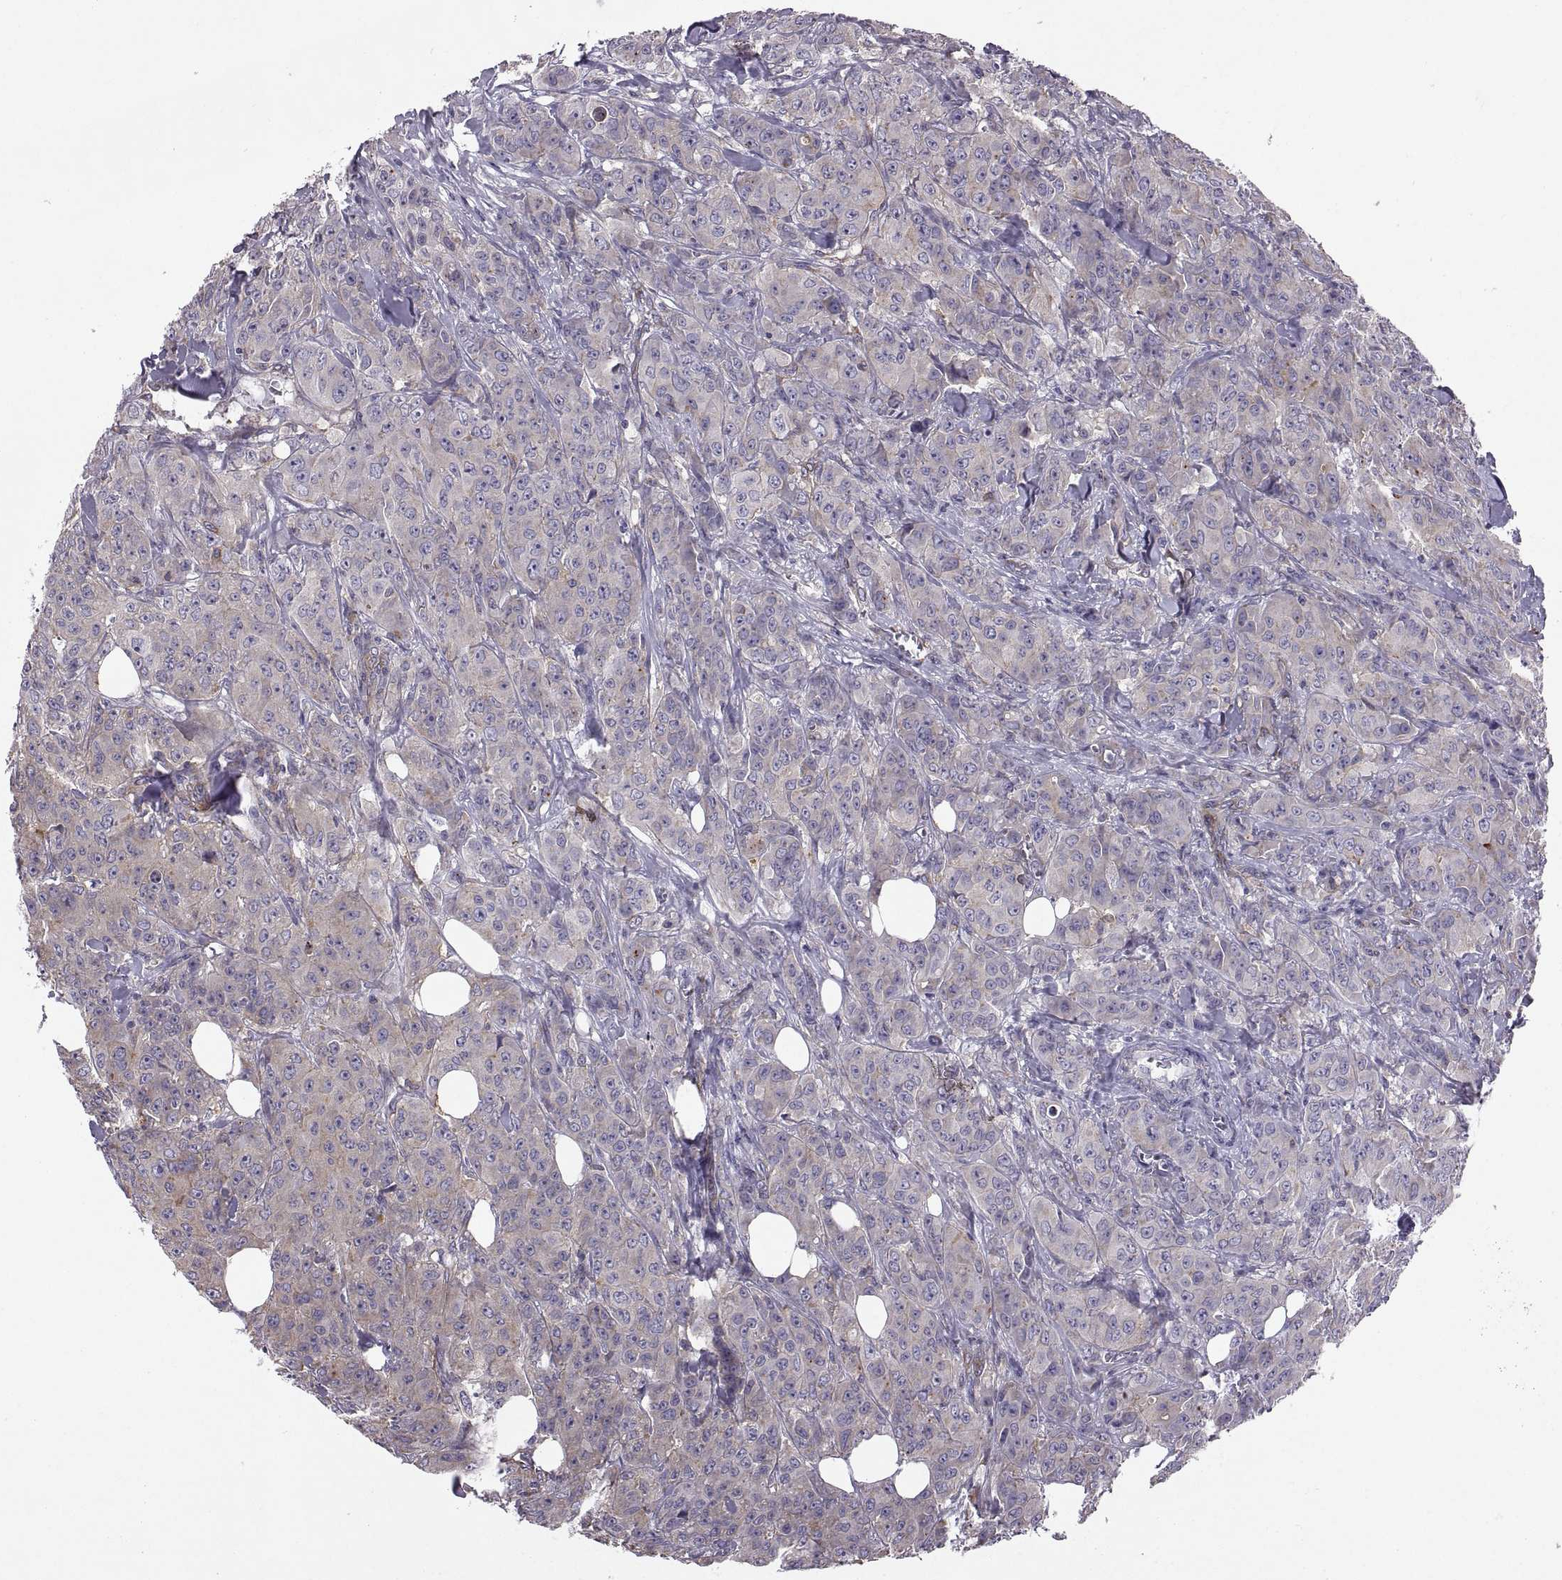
{"staining": {"intensity": "negative", "quantity": "none", "location": "none"}, "tissue": "breast cancer", "cell_type": "Tumor cells", "image_type": "cancer", "snomed": [{"axis": "morphology", "description": "Duct carcinoma"}, {"axis": "topography", "description": "Breast"}], "caption": "Immunohistochemical staining of breast cancer exhibits no significant staining in tumor cells.", "gene": "ARSL", "patient": {"sex": "female", "age": 43}}